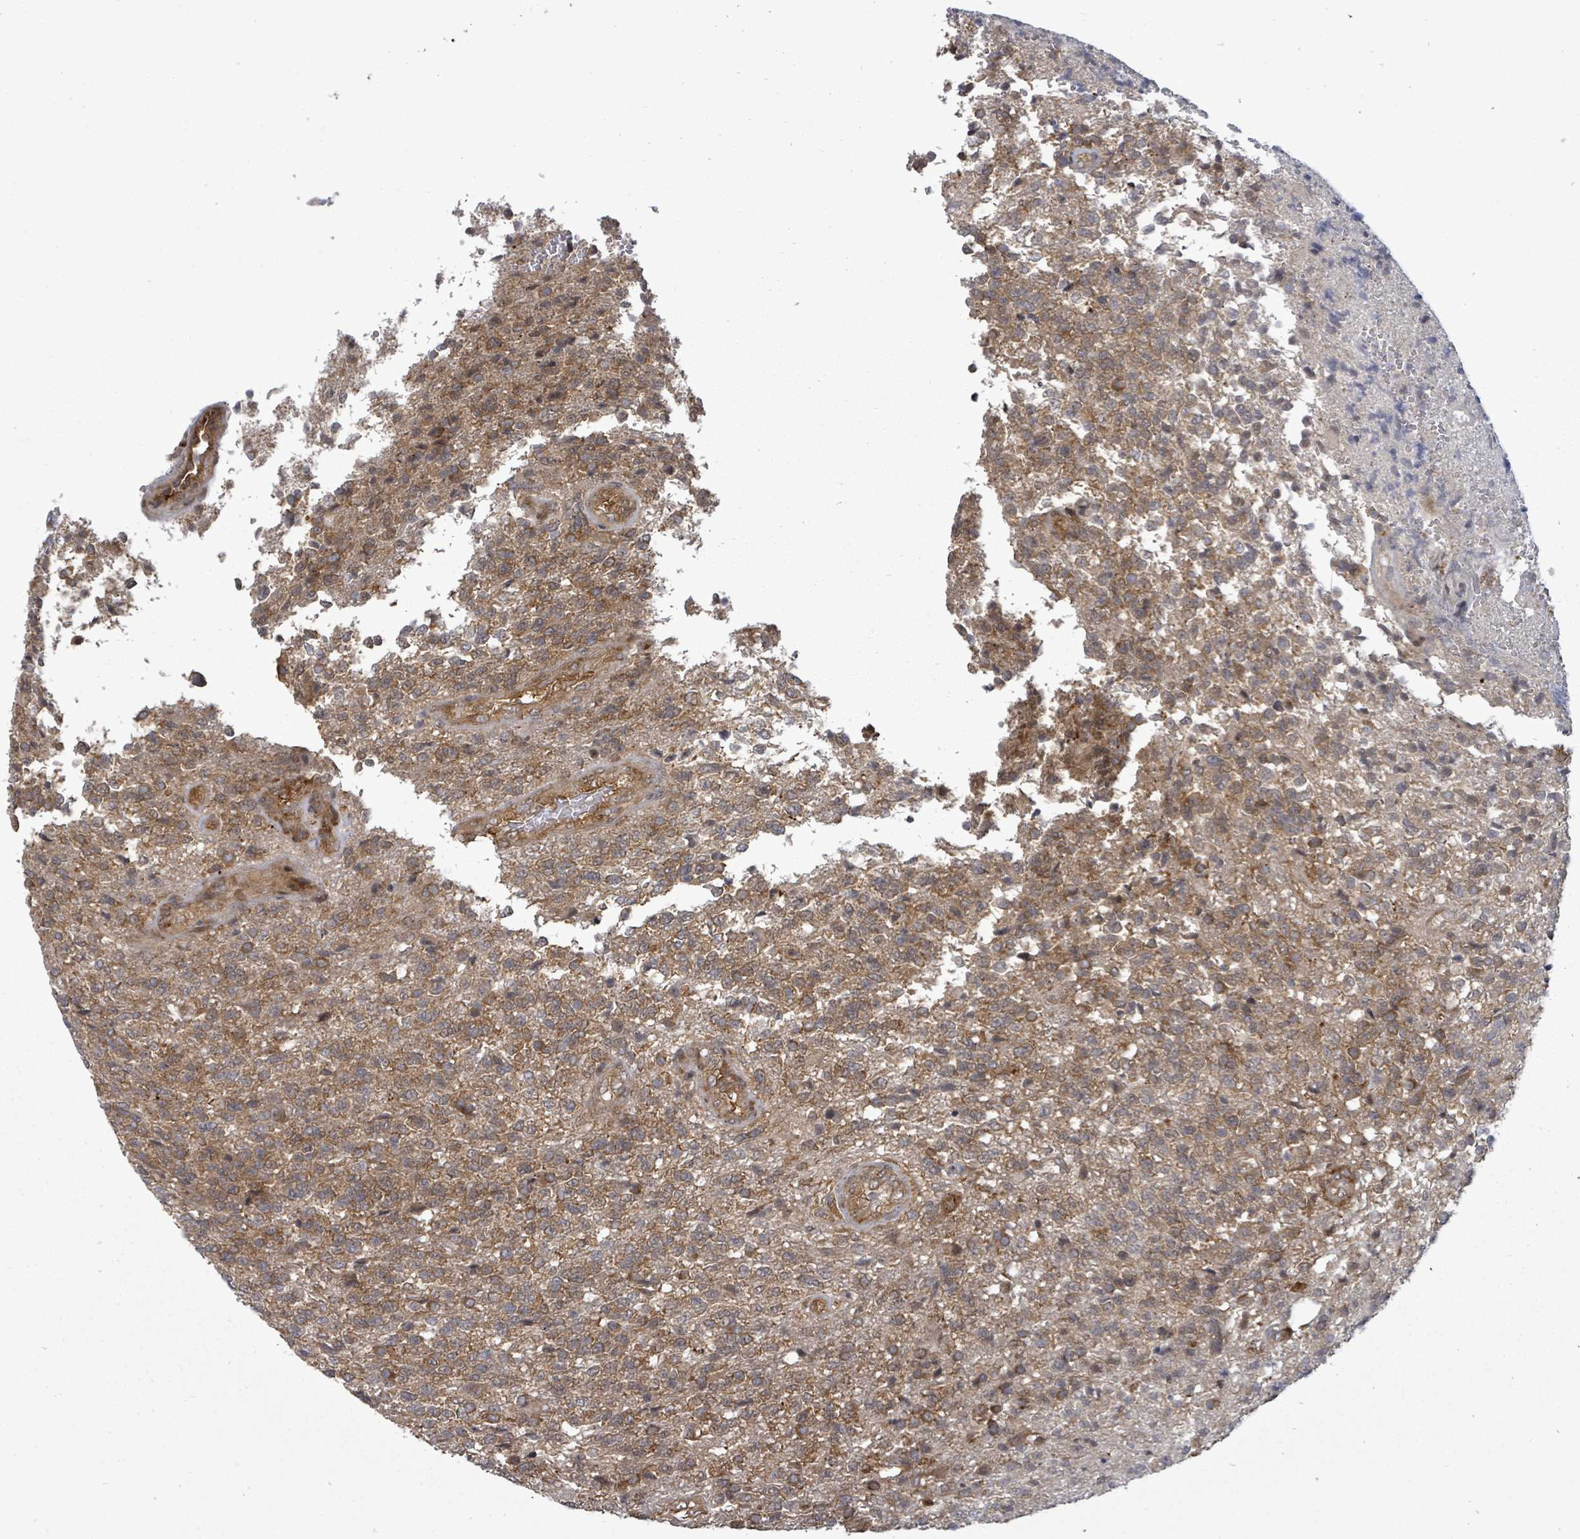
{"staining": {"intensity": "moderate", "quantity": ">75%", "location": "cytoplasmic/membranous"}, "tissue": "glioma", "cell_type": "Tumor cells", "image_type": "cancer", "snomed": [{"axis": "morphology", "description": "Glioma, malignant, High grade"}, {"axis": "topography", "description": "Brain"}], "caption": "Glioma stained with IHC reveals moderate cytoplasmic/membranous positivity in about >75% of tumor cells.", "gene": "EIF3C", "patient": {"sex": "male", "age": 56}}